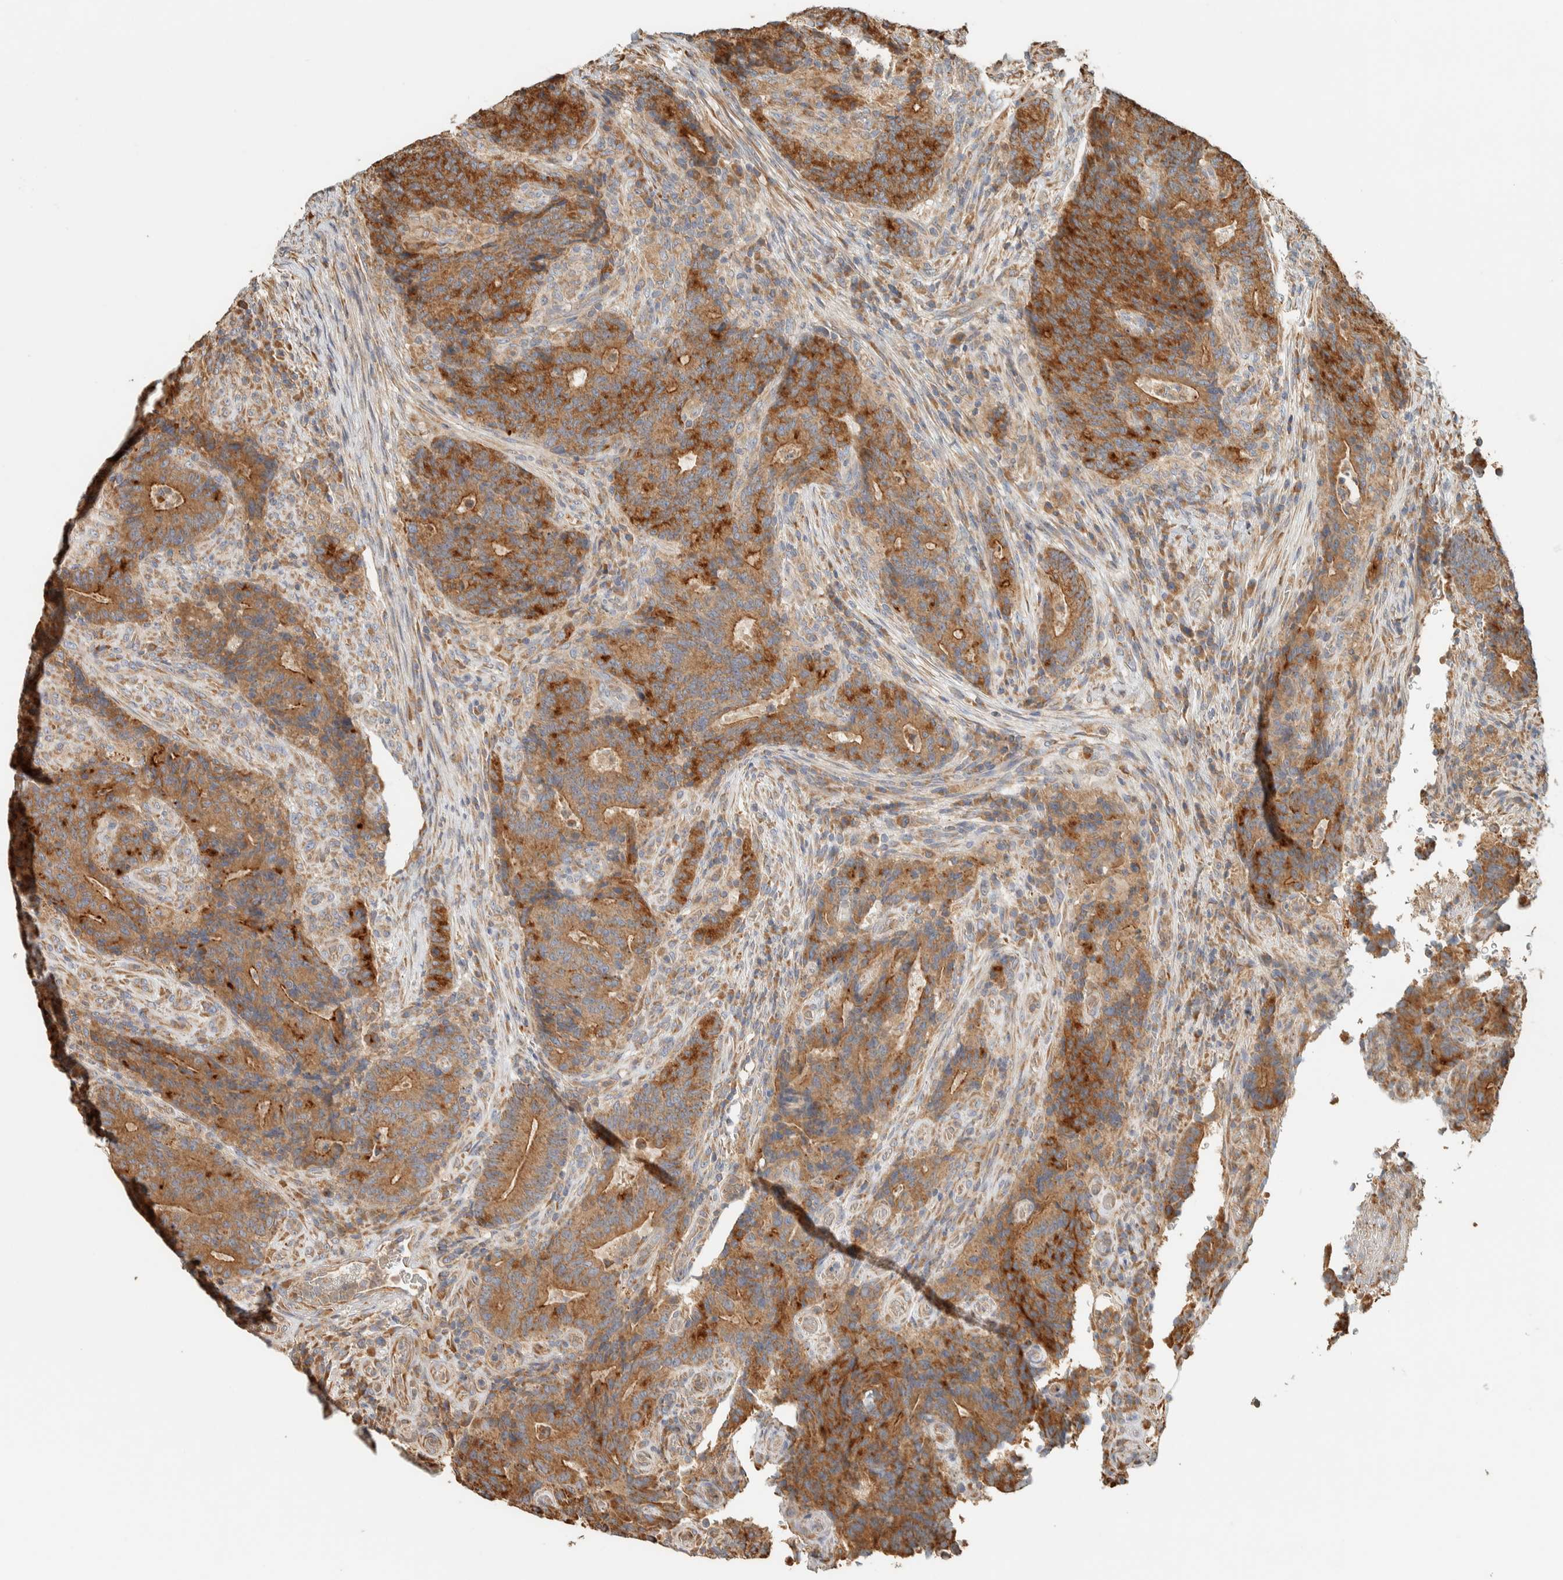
{"staining": {"intensity": "moderate", "quantity": ">75%", "location": "cytoplasmic/membranous"}, "tissue": "colorectal cancer", "cell_type": "Tumor cells", "image_type": "cancer", "snomed": [{"axis": "morphology", "description": "Normal tissue, NOS"}, {"axis": "morphology", "description": "Adenocarcinoma, NOS"}, {"axis": "topography", "description": "Colon"}], "caption": "Tumor cells exhibit moderate cytoplasmic/membranous expression in approximately >75% of cells in adenocarcinoma (colorectal).", "gene": "RAB11FIP1", "patient": {"sex": "female", "age": 75}}